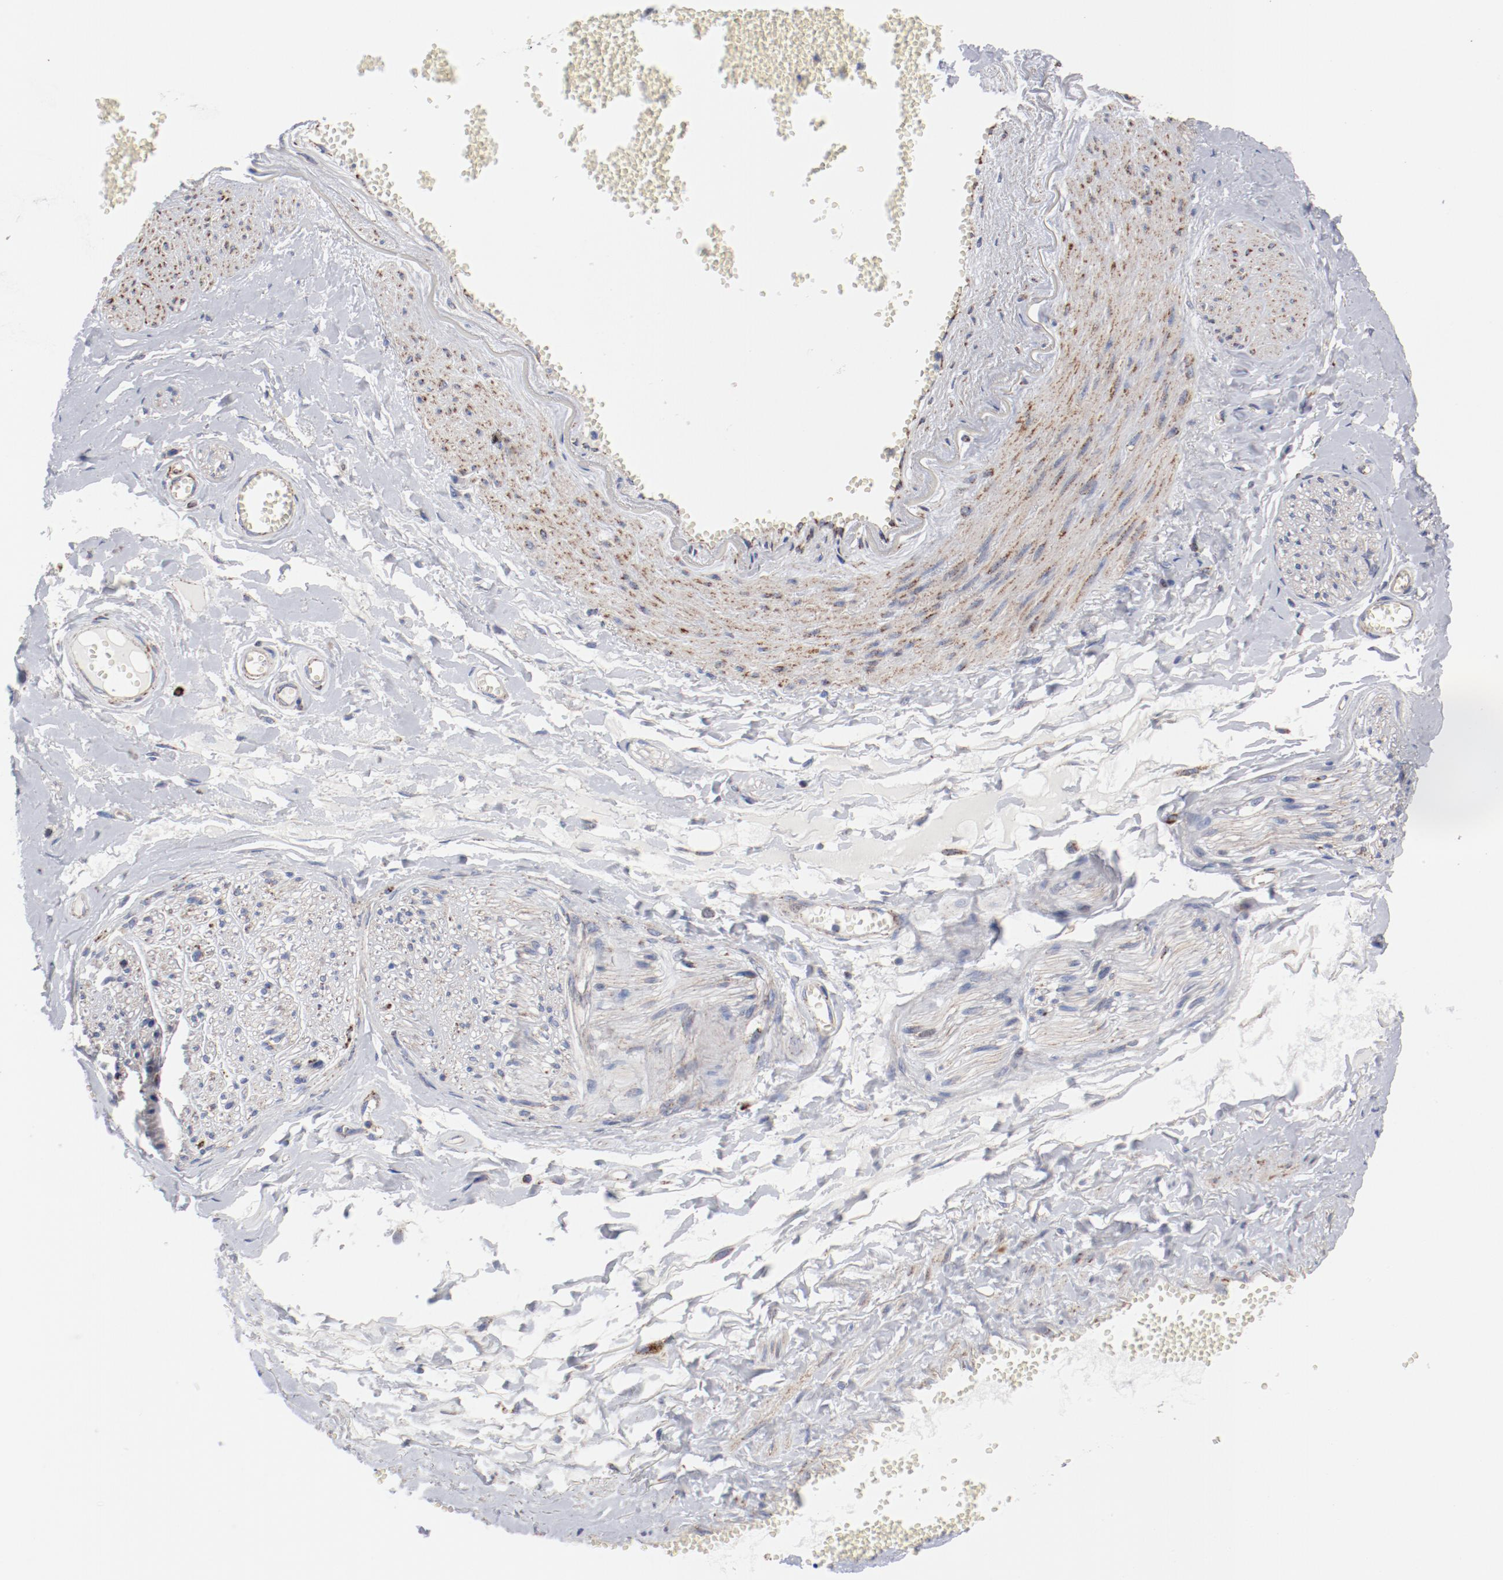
{"staining": {"intensity": "negative", "quantity": "none", "location": "none"}, "tissue": "adipose tissue", "cell_type": "Adipocytes", "image_type": "normal", "snomed": [{"axis": "morphology", "description": "Normal tissue, NOS"}, {"axis": "morphology", "description": "Inflammation, NOS"}, {"axis": "topography", "description": "Salivary gland"}, {"axis": "topography", "description": "Peripheral nerve tissue"}], "caption": "The immunohistochemistry (IHC) micrograph has no significant staining in adipocytes of adipose tissue.", "gene": "NDUFV2", "patient": {"sex": "female", "age": 75}}